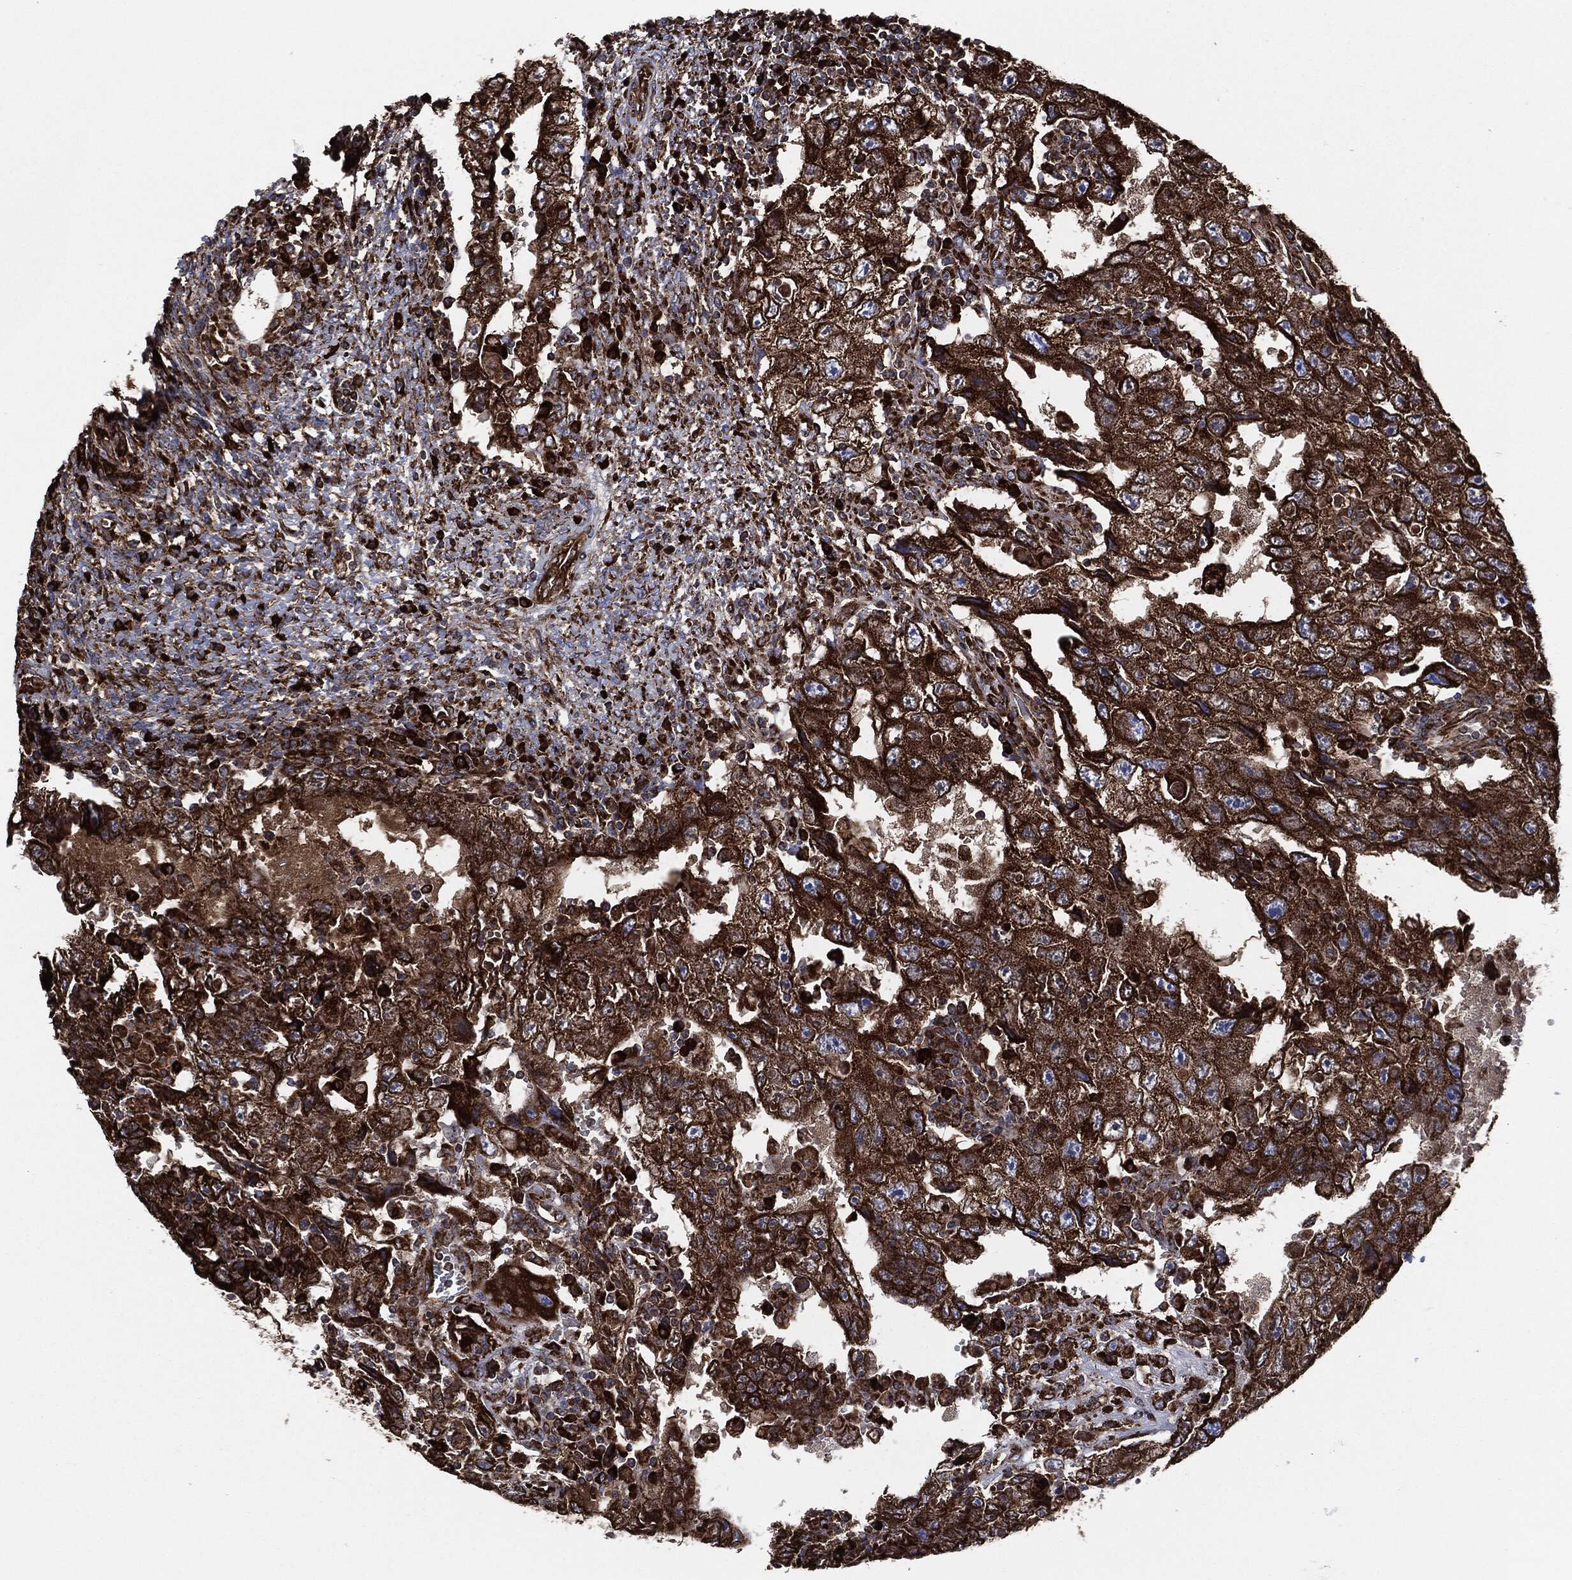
{"staining": {"intensity": "strong", "quantity": ">75%", "location": "cytoplasmic/membranous"}, "tissue": "testis cancer", "cell_type": "Tumor cells", "image_type": "cancer", "snomed": [{"axis": "morphology", "description": "Carcinoma, Embryonal, NOS"}, {"axis": "topography", "description": "Testis"}], "caption": "This histopathology image exhibits embryonal carcinoma (testis) stained with immunohistochemistry to label a protein in brown. The cytoplasmic/membranous of tumor cells show strong positivity for the protein. Nuclei are counter-stained blue.", "gene": "AMFR", "patient": {"sex": "male", "age": 26}}